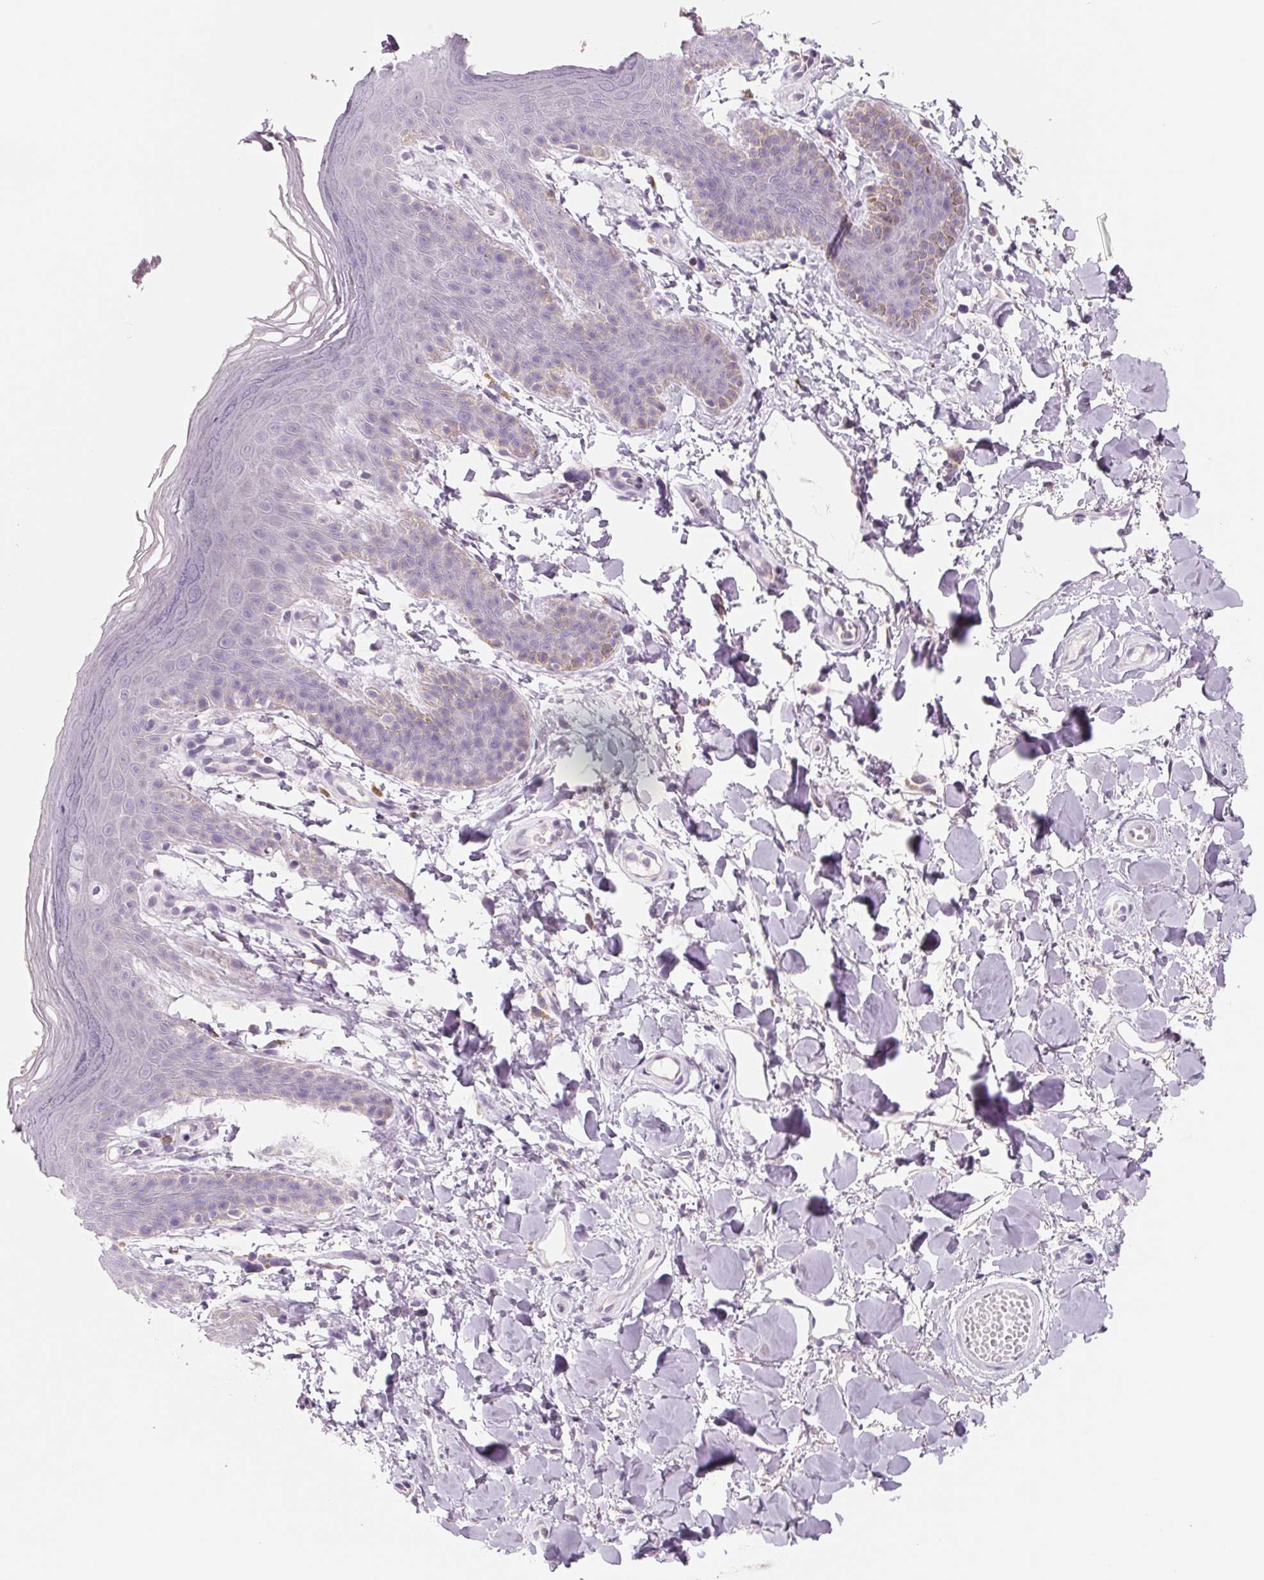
{"staining": {"intensity": "negative", "quantity": "none", "location": "none"}, "tissue": "skin", "cell_type": "Epidermal cells", "image_type": "normal", "snomed": [{"axis": "morphology", "description": "Normal tissue, NOS"}, {"axis": "topography", "description": "Anal"}], "caption": "This is an immunohistochemistry (IHC) image of benign skin. There is no staining in epidermal cells.", "gene": "FTCD", "patient": {"sex": "male", "age": 53}}